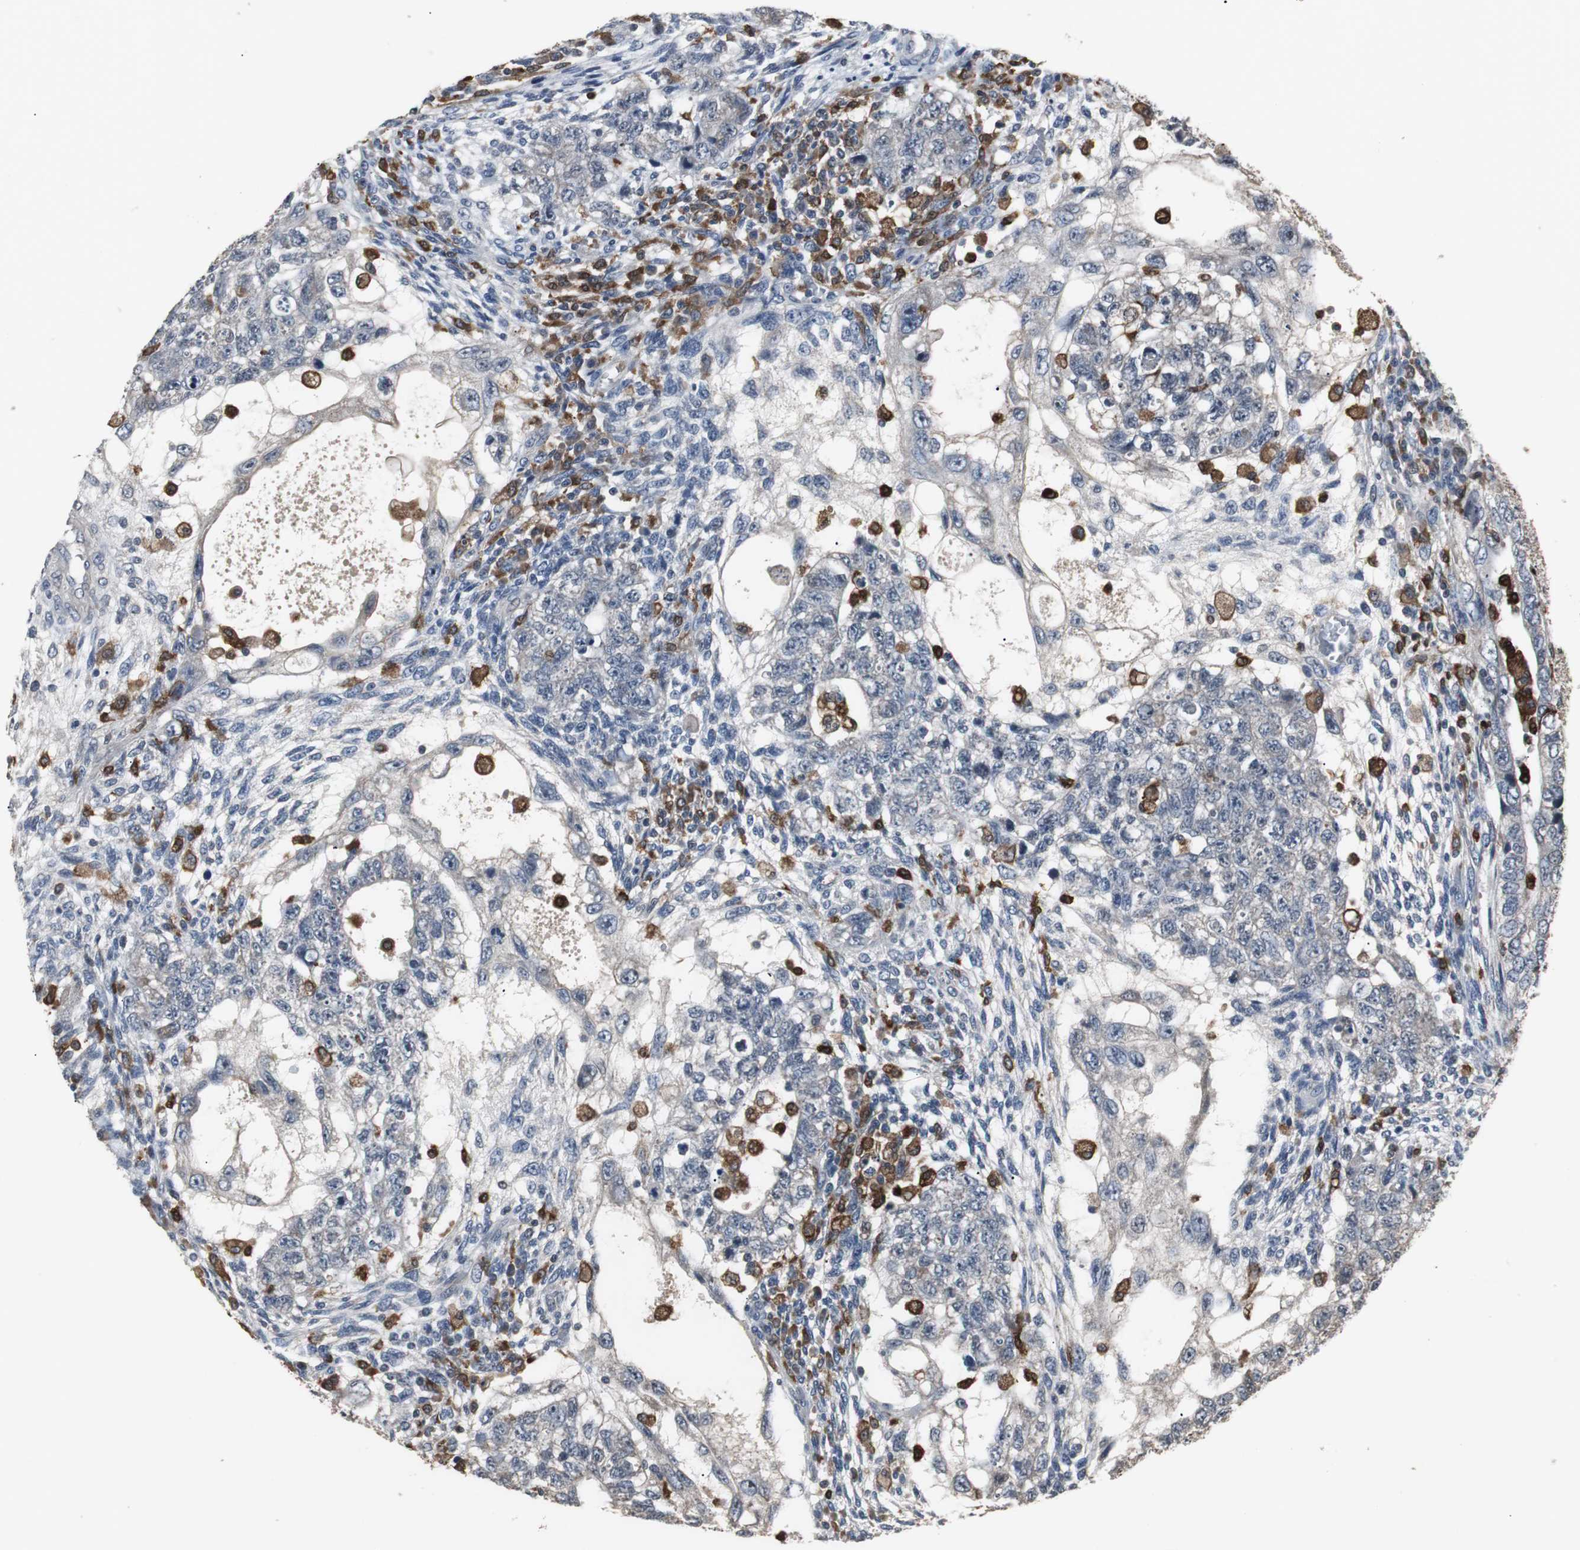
{"staining": {"intensity": "negative", "quantity": "none", "location": "none"}, "tissue": "testis cancer", "cell_type": "Tumor cells", "image_type": "cancer", "snomed": [{"axis": "morphology", "description": "Normal tissue, NOS"}, {"axis": "morphology", "description": "Carcinoma, Embryonal, NOS"}, {"axis": "topography", "description": "Testis"}], "caption": "Human testis cancer (embryonal carcinoma) stained for a protein using immunohistochemistry demonstrates no staining in tumor cells.", "gene": "NCF2", "patient": {"sex": "male", "age": 36}}